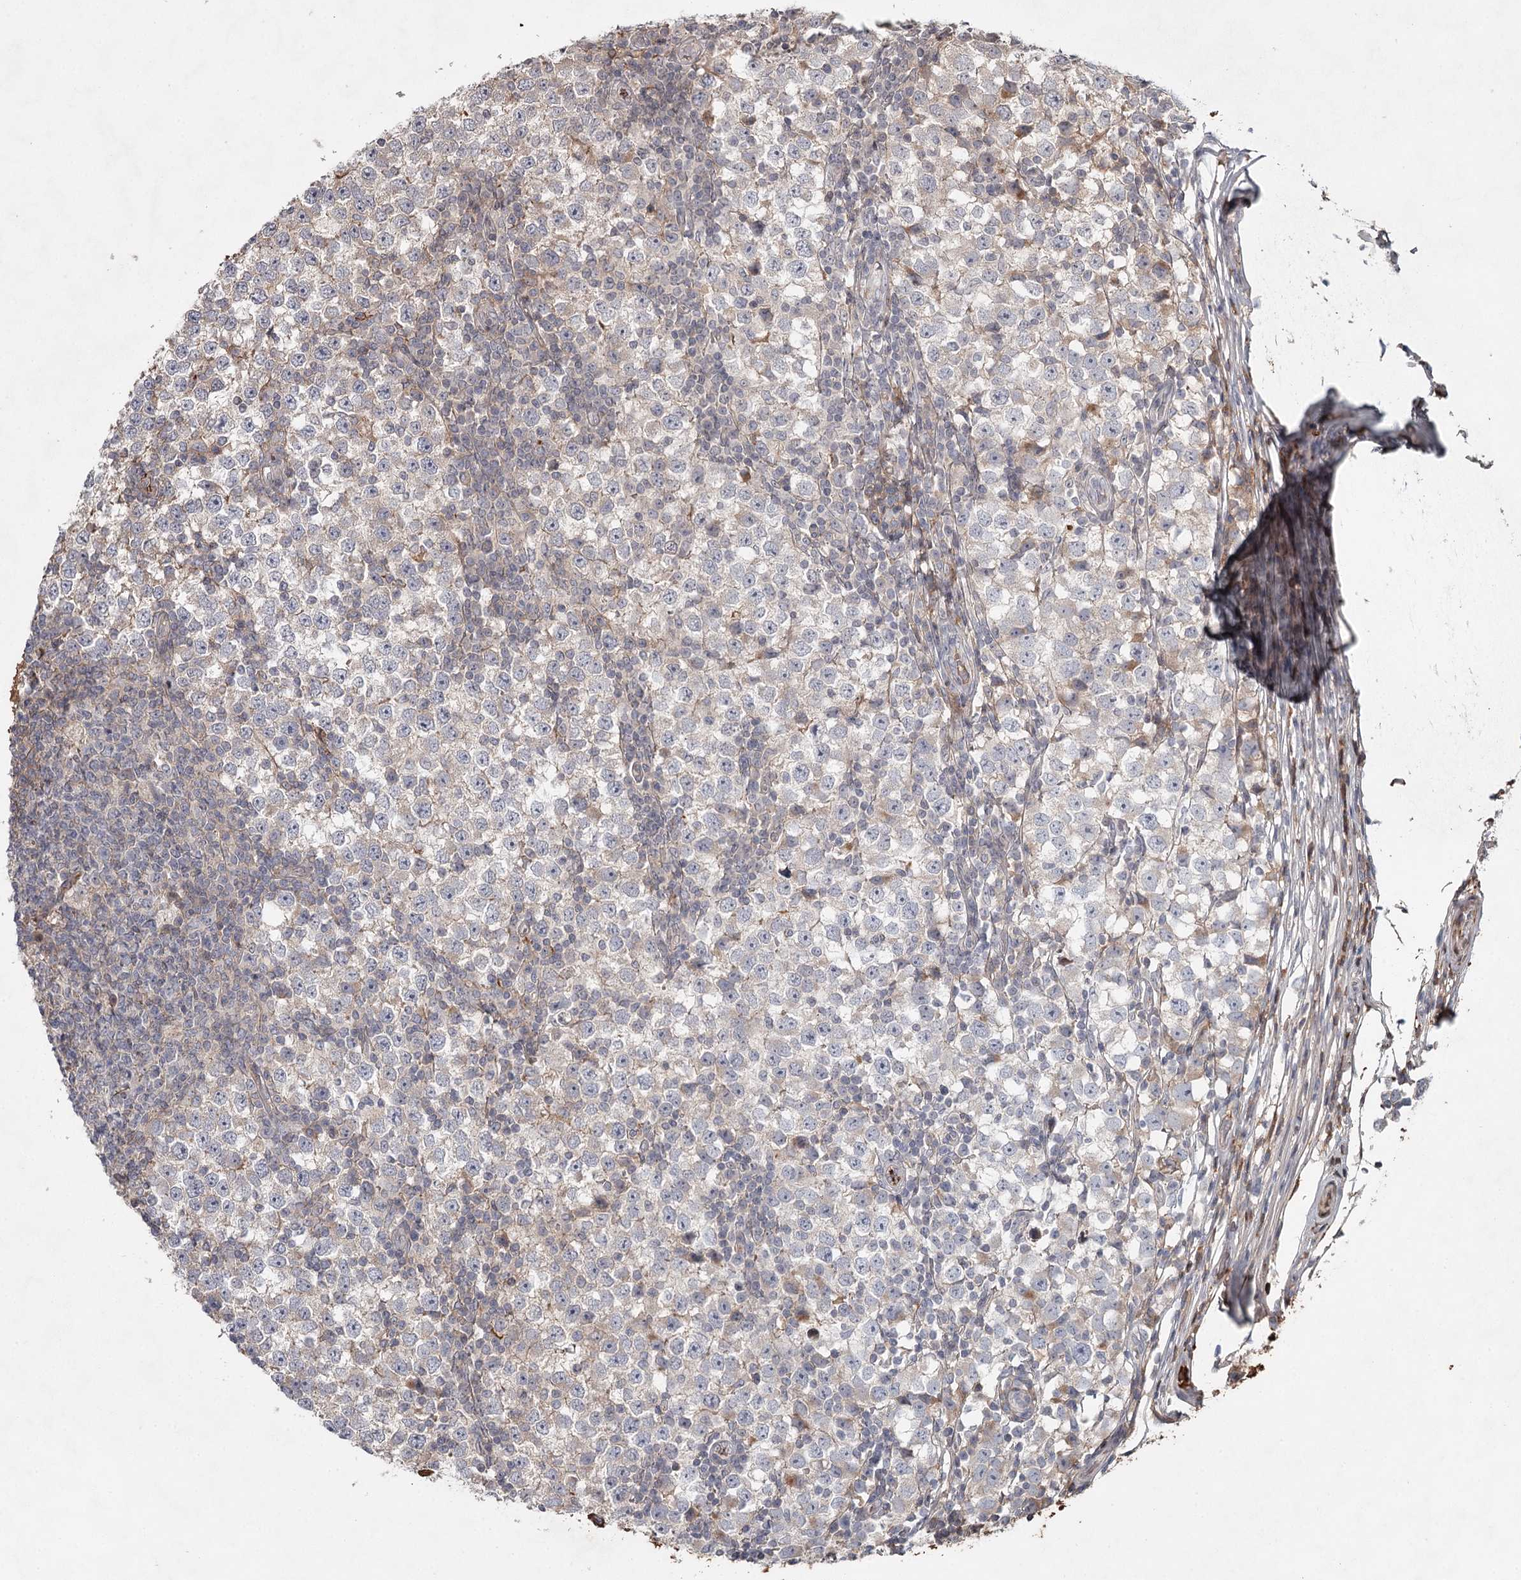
{"staining": {"intensity": "weak", "quantity": "<25%", "location": "cytoplasmic/membranous"}, "tissue": "testis cancer", "cell_type": "Tumor cells", "image_type": "cancer", "snomed": [{"axis": "morphology", "description": "Seminoma, NOS"}, {"axis": "topography", "description": "Testis"}], "caption": "DAB (3,3'-diaminobenzidine) immunohistochemical staining of human testis cancer (seminoma) demonstrates no significant positivity in tumor cells. (DAB (3,3'-diaminobenzidine) immunohistochemistry visualized using brightfield microscopy, high magnification).", "gene": "DHRS9", "patient": {"sex": "male", "age": 65}}